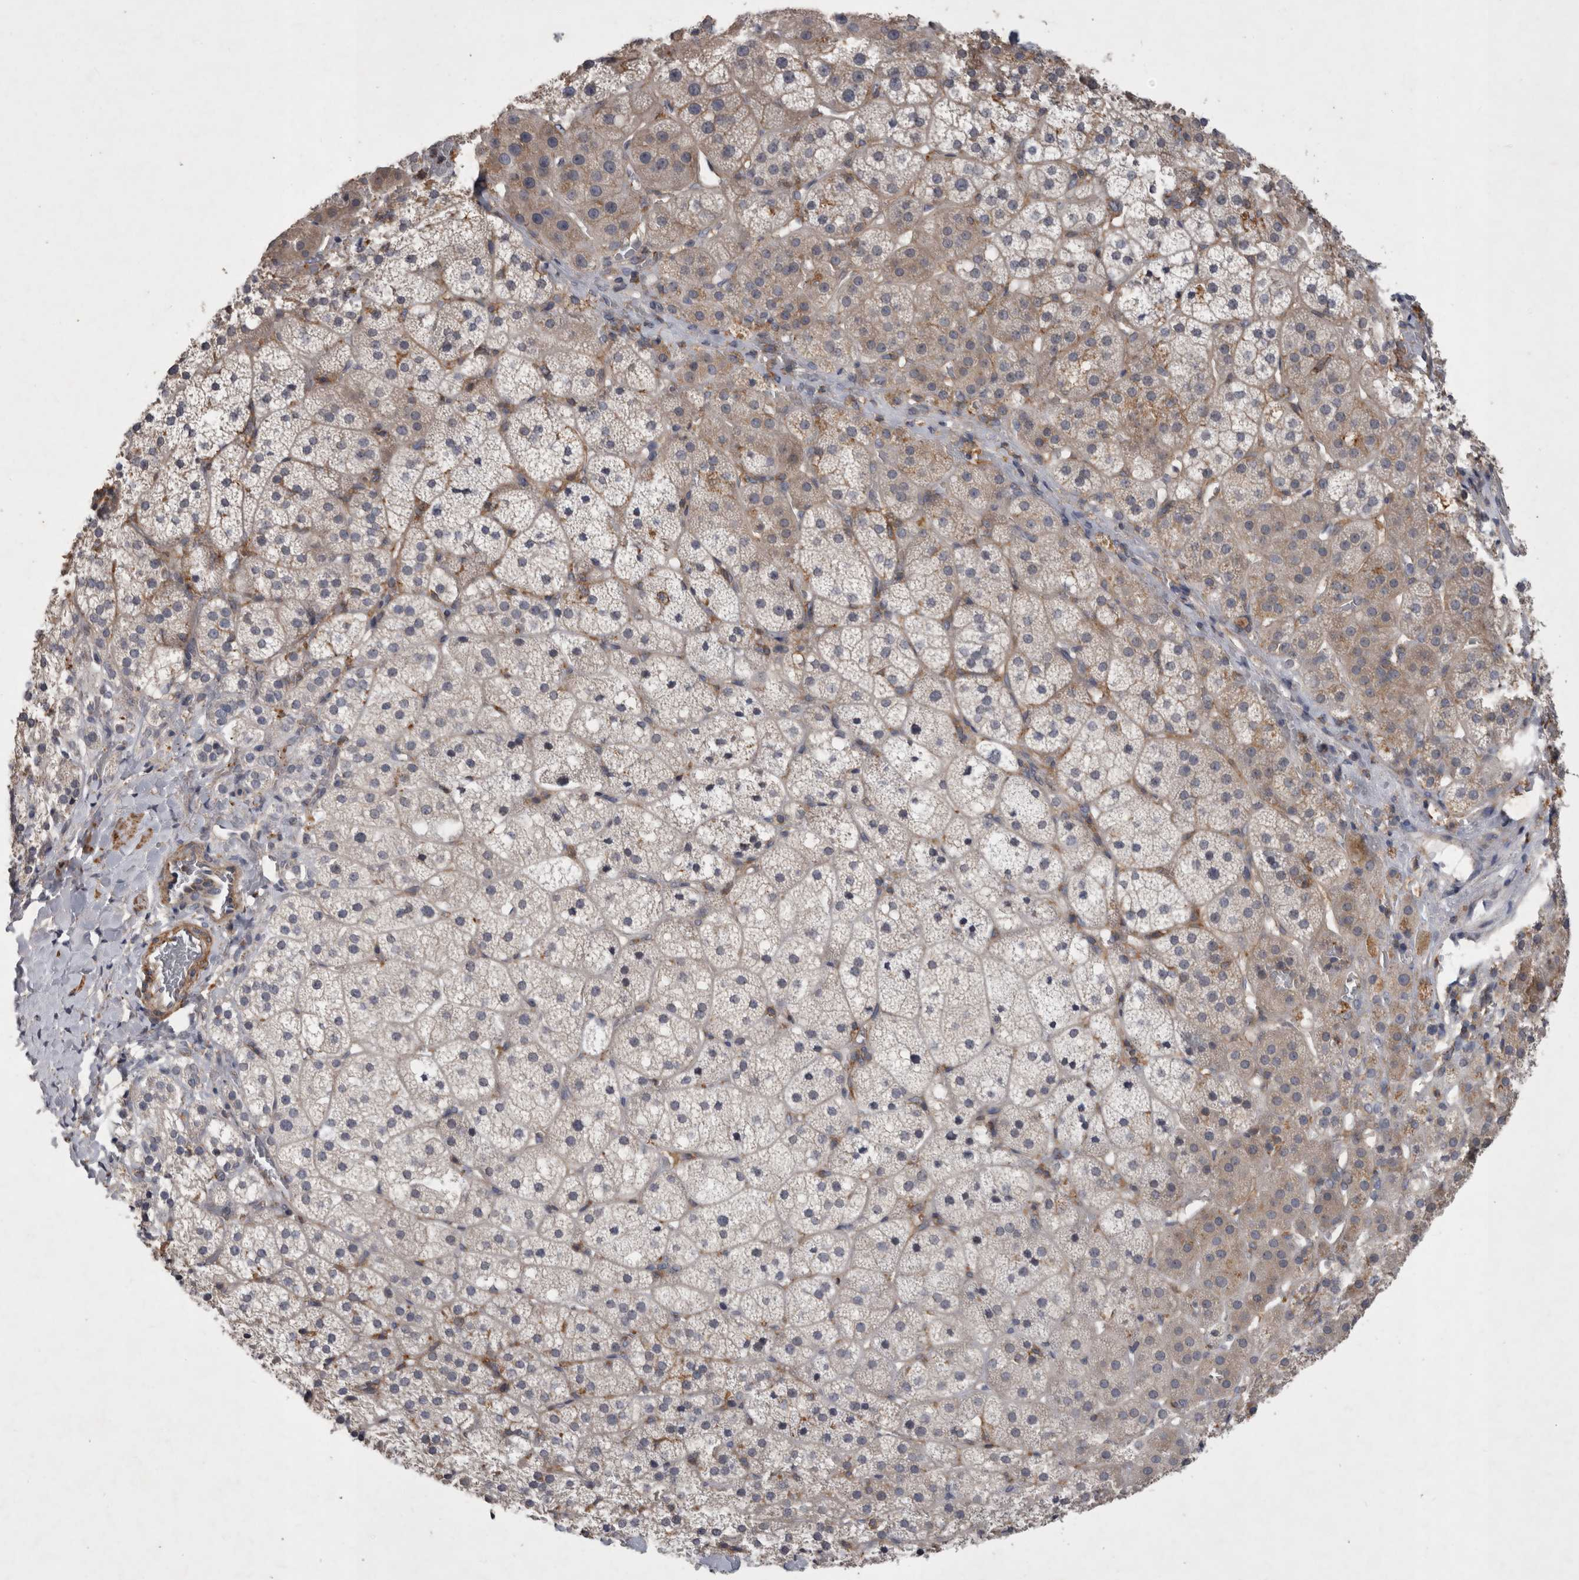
{"staining": {"intensity": "weak", "quantity": "25%-75%", "location": "cytoplasmic/membranous"}, "tissue": "adrenal gland", "cell_type": "Glandular cells", "image_type": "normal", "snomed": [{"axis": "morphology", "description": "Normal tissue, NOS"}, {"axis": "topography", "description": "Adrenal gland"}], "caption": "Immunohistochemistry (IHC) (DAB (3,3'-diaminobenzidine)) staining of normal human adrenal gland displays weak cytoplasmic/membranous protein staining in approximately 25%-75% of glandular cells. The staining was performed using DAB (3,3'-diaminobenzidine), with brown indicating positive protein expression. Nuclei are stained blue with hematoxylin.", "gene": "SPATA48", "patient": {"sex": "female", "age": 44}}